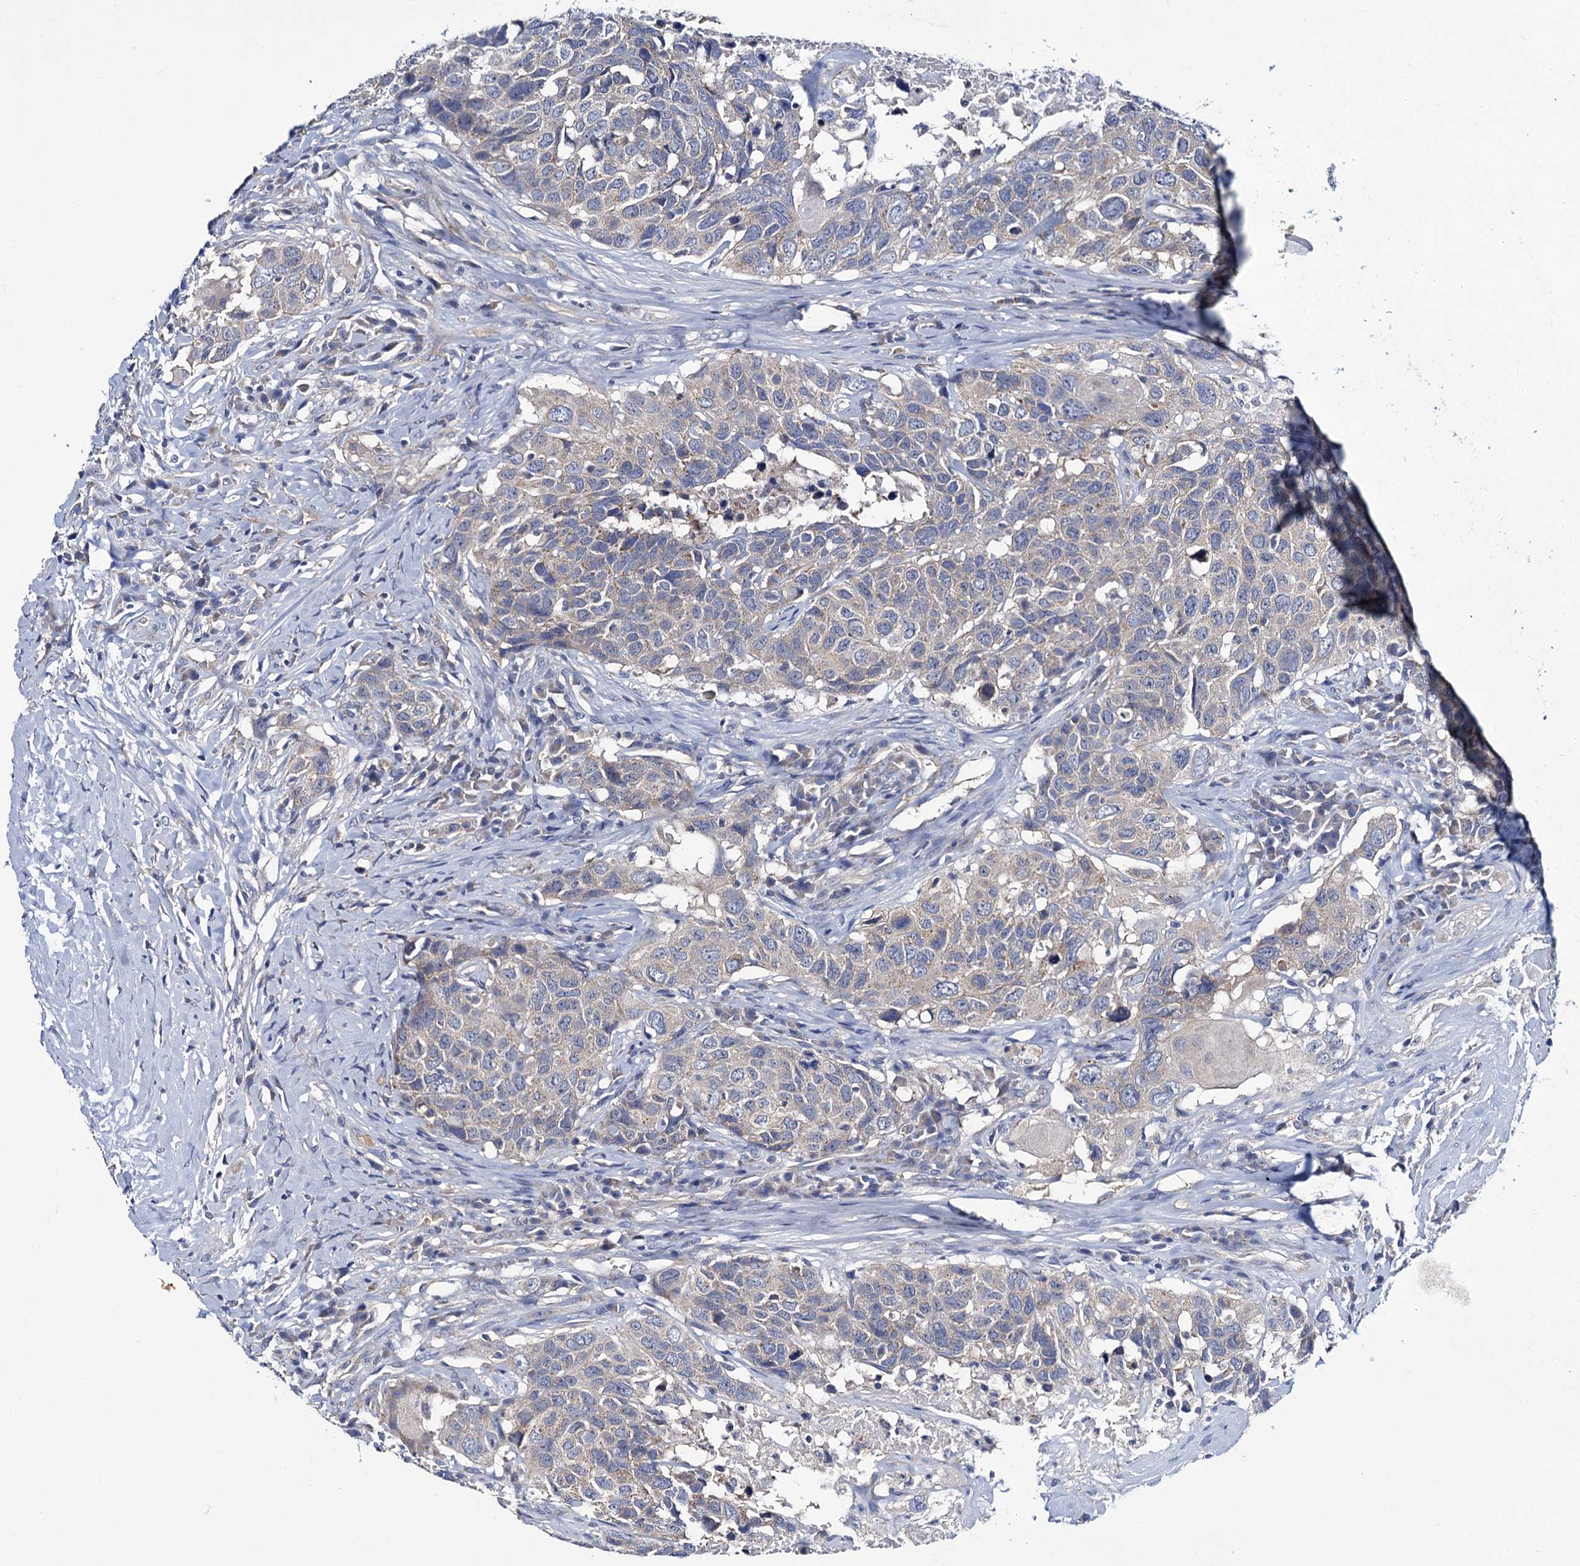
{"staining": {"intensity": "weak", "quantity": "<25%", "location": "cytoplasmic/membranous"}, "tissue": "head and neck cancer", "cell_type": "Tumor cells", "image_type": "cancer", "snomed": [{"axis": "morphology", "description": "Squamous cell carcinoma, NOS"}, {"axis": "topography", "description": "Head-Neck"}], "caption": "This is a micrograph of immunohistochemistry staining of head and neck squamous cell carcinoma, which shows no positivity in tumor cells. Brightfield microscopy of IHC stained with DAB (3,3'-diaminobenzidine) (brown) and hematoxylin (blue), captured at high magnification.", "gene": "CEP295", "patient": {"sex": "male", "age": 66}}